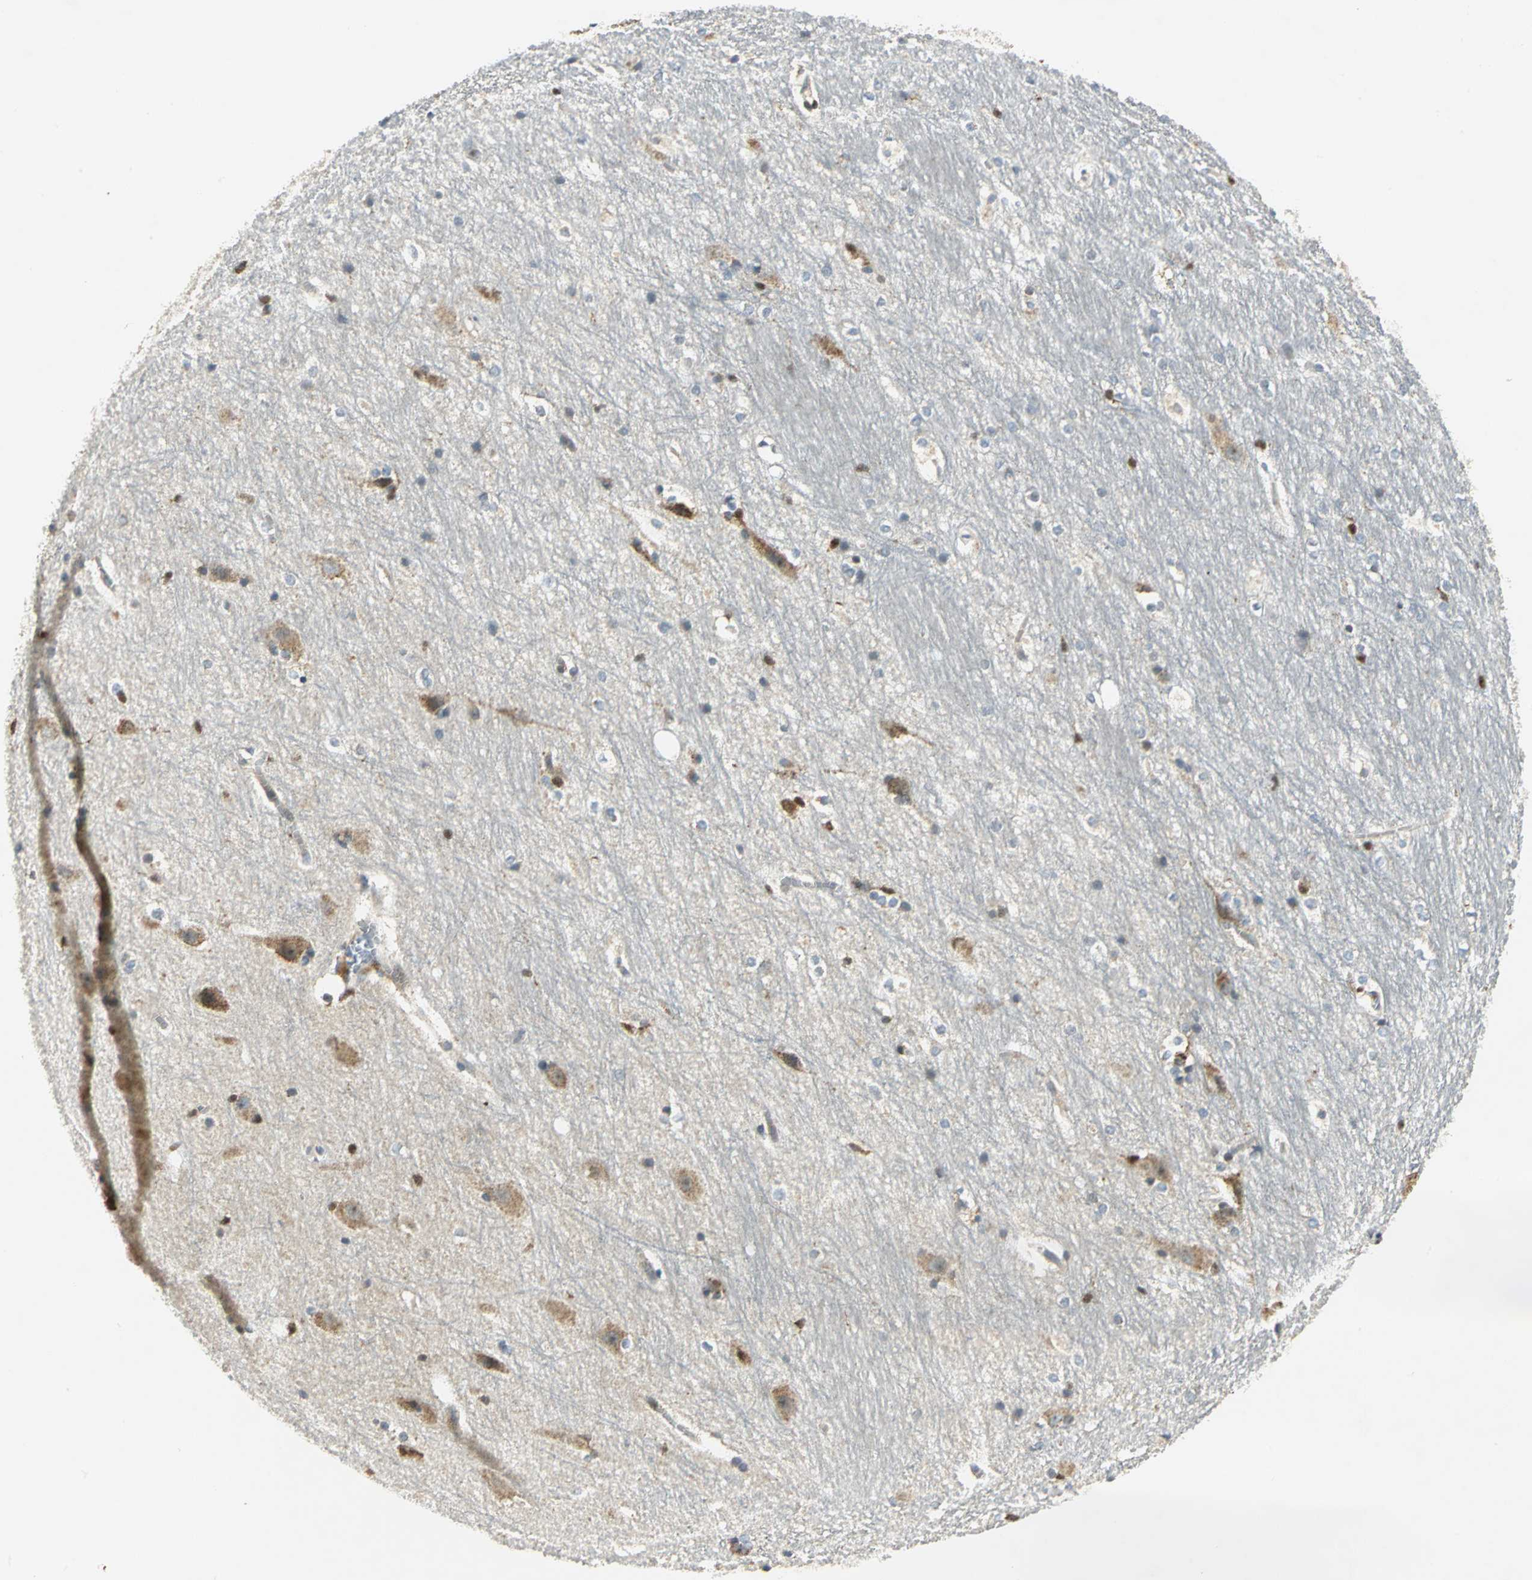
{"staining": {"intensity": "weak", "quantity": "<25%", "location": "cytoplasmic/membranous"}, "tissue": "hippocampus", "cell_type": "Glial cells", "image_type": "normal", "snomed": [{"axis": "morphology", "description": "Normal tissue, NOS"}, {"axis": "topography", "description": "Hippocampus"}], "caption": "IHC micrograph of unremarkable hippocampus: human hippocampus stained with DAB displays no significant protein staining in glial cells.", "gene": "USP40", "patient": {"sex": "female", "age": 19}}